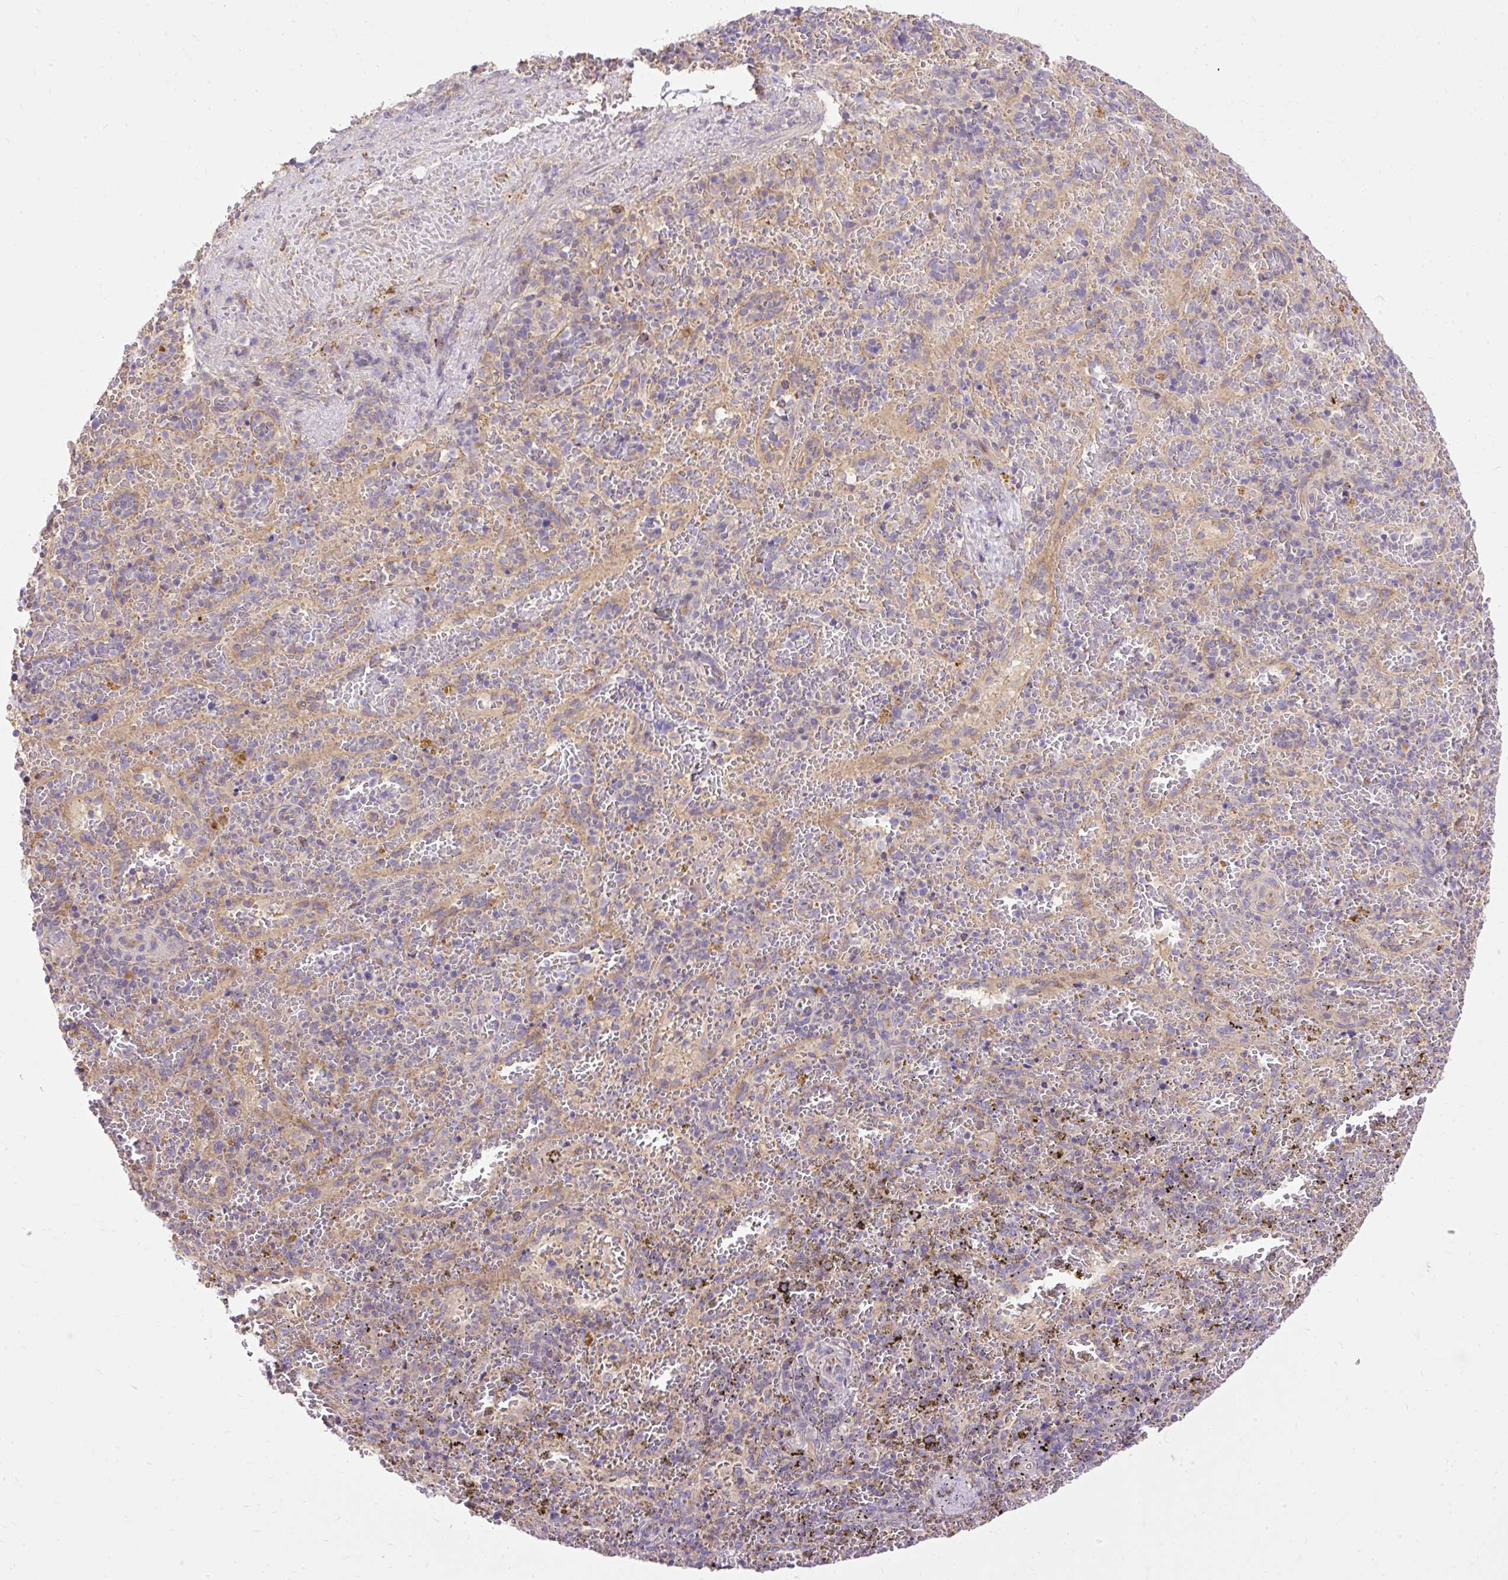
{"staining": {"intensity": "negative", "quantity": "none", "location": "none"}, "tissue": "spleen", "cell_type": "Cells in red pulp", "image_type": "normal", "snomed": [{"axis": "morphology", "description": "Normal tissue, NOS"}, {"axis": "topography", "description": "Spleen"}], "caption": "This photomicrograph is of benign spleen stained with immunohistochemistry (IHC) to label a protein in brown with the nuclei are counter-stained blue. There is no positivity in cells in red pulp.", "gene": "HEXB", "patient": {"sex": "female", "age": 50}}